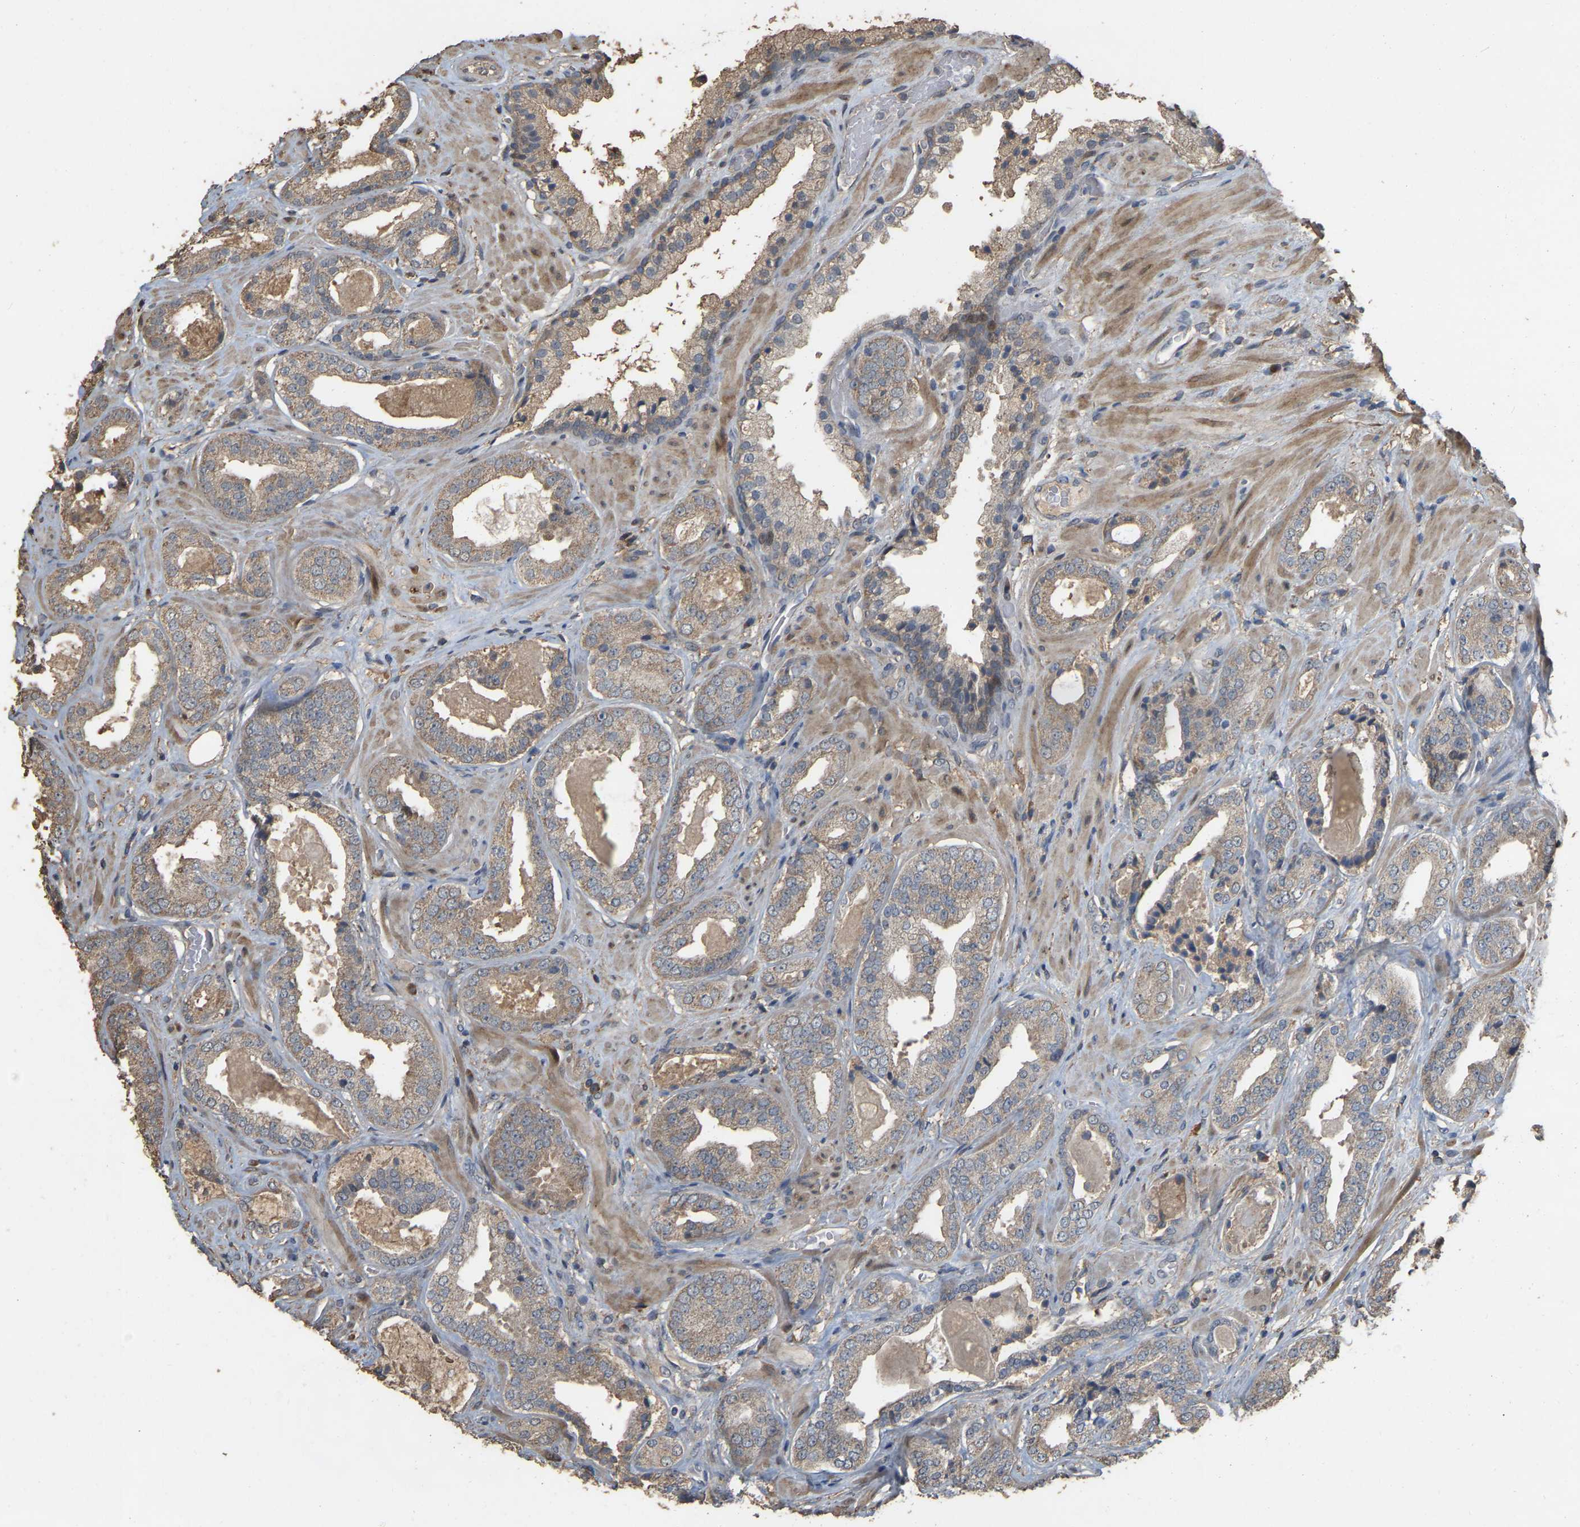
{"staining": {"intensity": "weak", "quantity": ">75%", "location": "cytoplasmic/membranous"}, "tissue": "prostate cancer", "cell_type": "Tumor cells", "image_type": "cancer", "snomed": [{"axis": "morphology", "description": "Adenocarcinoma, Low grade"}, {"axis": "topography", "description": "Prostate"}], "caption": "Prostate cancer was stained to show a protein in brown. There is low levels of weak cytoplasmic/membranous staining in about >75% of tumor cells.", "gene": "NCS1", "patient": {"sex": "male", "age": 71}}